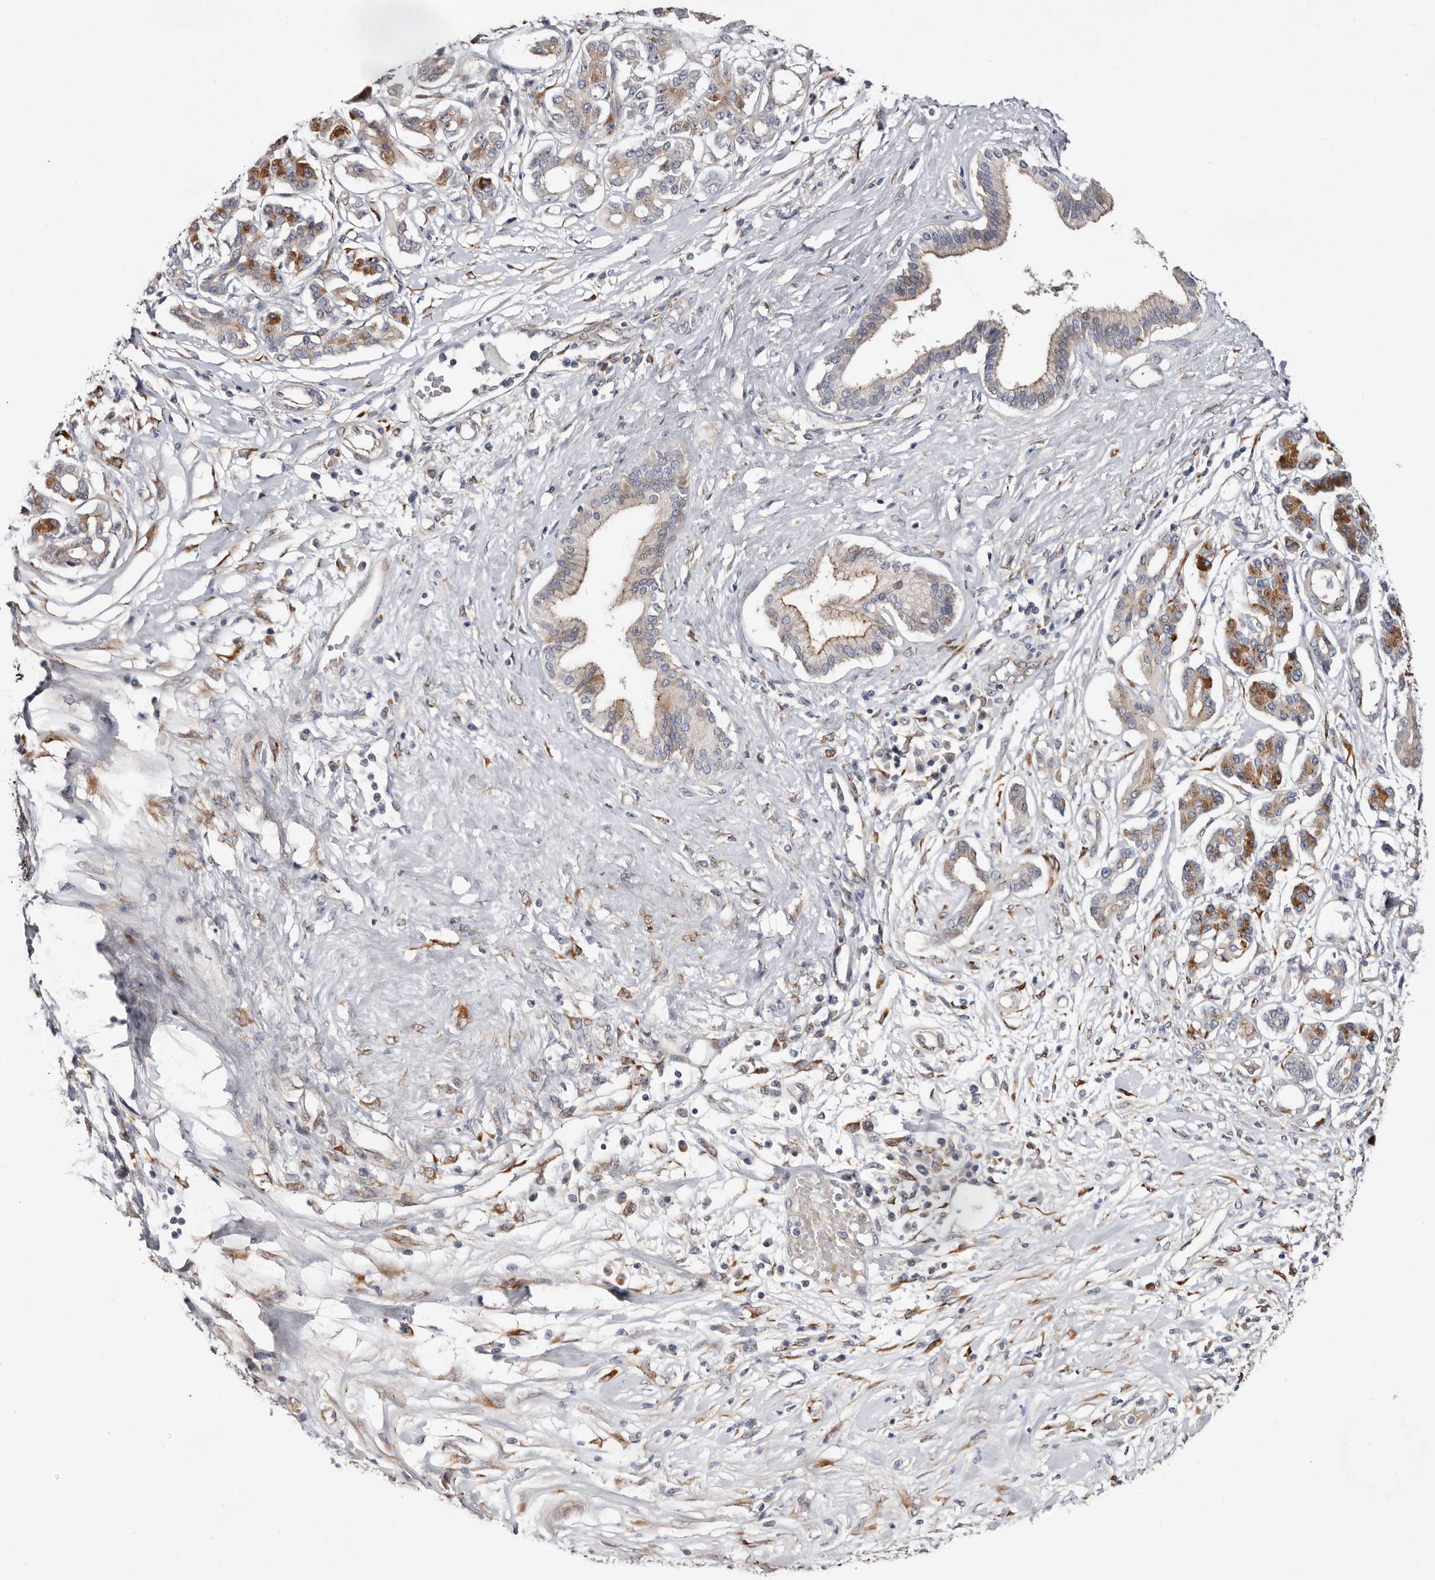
{"staining": {"intensity": "weak", "quantity": "<25%", "location": "cytoplasmic/membranous"}, "tissue": "pancreatic cancer", "cell_type": "Tumor cells", "image_type": "cancer", "snomed": [{"axis": "morphology", "description": "Adenocarcinoma, NOS"}, {"axis": "topography", "description": "Pancreas"}], "caption": "Immunohistochemistry (IHC) image of pancreatic cancer stained for a protein (brown), which shows no staining in tumor cells.", "gene": "USH1C", "patient": {"sex": "female", "age": 56}}